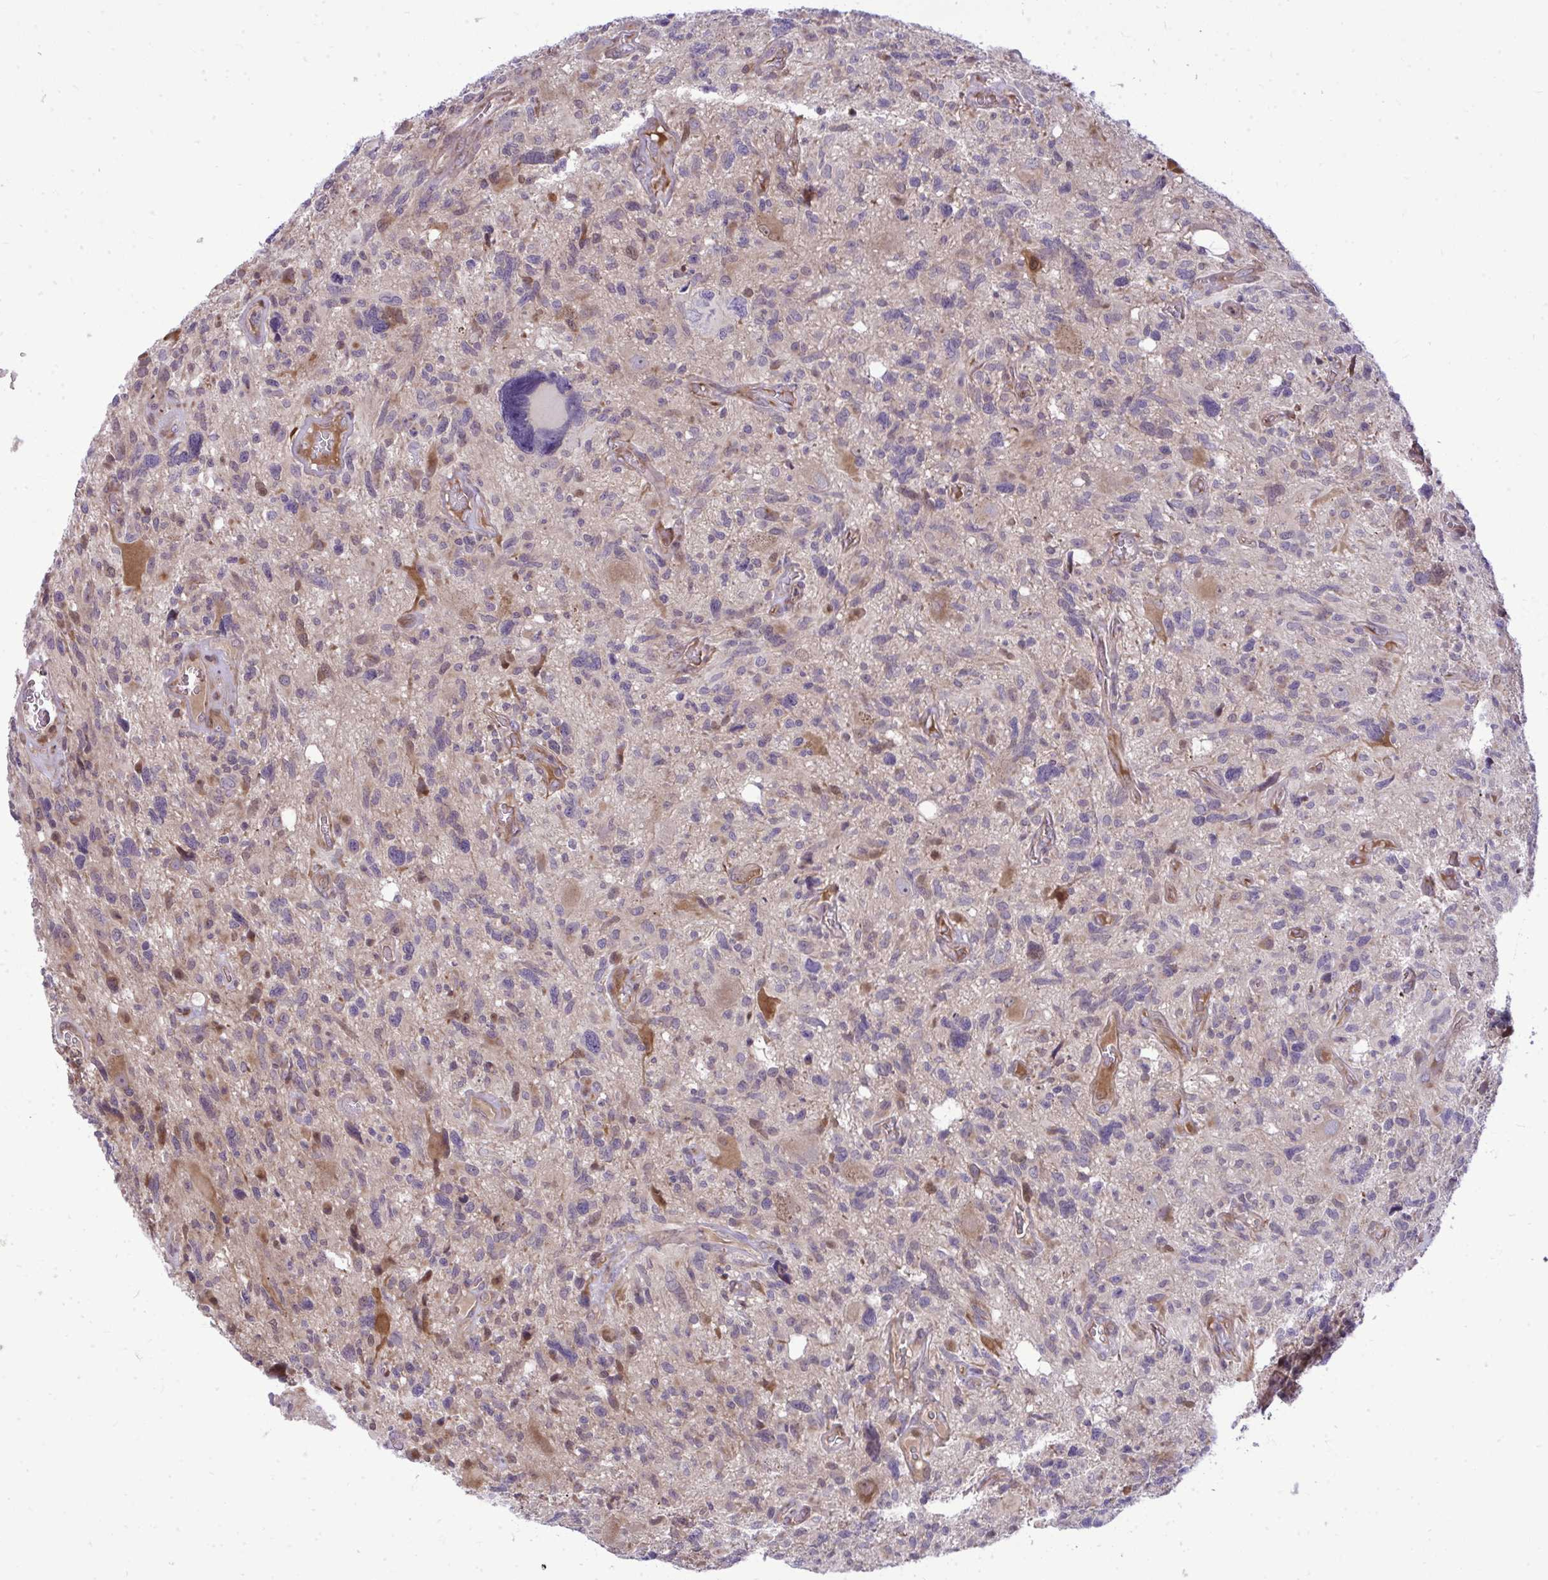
{"staining": {"intensity": "negative", "quantity": "none", "location": "none"}, "tissue": "glioma", "cell_type": "Tumor cells", "image_type": "cancer", "snomed": [{"axis": "morphology", "description": "Glioma, malignant, High grade"}, {"axis": "topography", "description": "Brain"}], "caption": "Glioma was stained to show a protein in brown. There is no significant staining in tumor cells. (DAB (3,3'-diaminobenzidine) IHC, high magnification).", "gene": "ZSCAN9", "patient": {"sex": "male", "age": 49}}